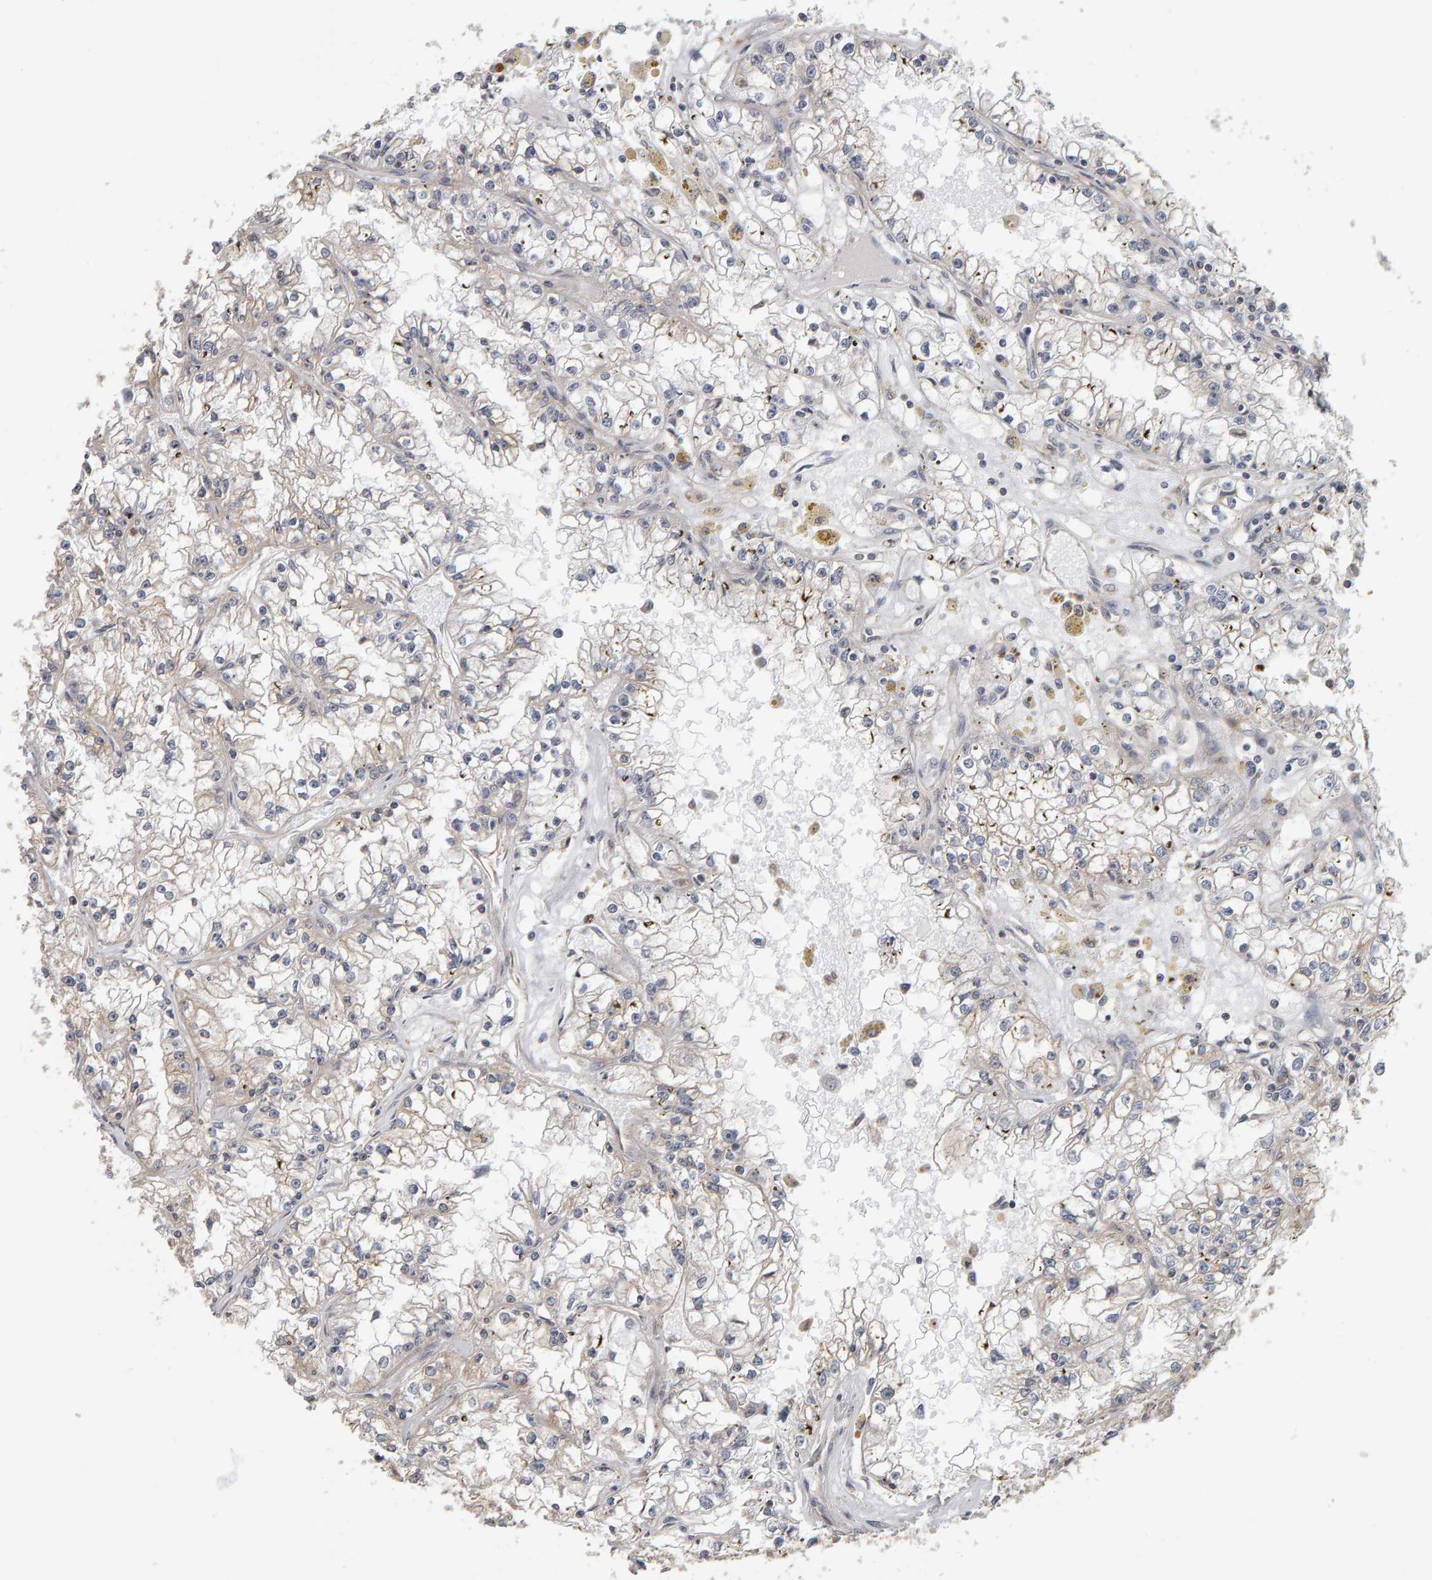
{"staining": {"intensity": "weak", "quantity": "<25%", "location": "cytoplasmic/membranous"}, "tissue": "renal cancer", "cell_type": "Tumor cells", "image_type": "cancer", "snomed": [{"axis": "morphology", "description": "Adenocarcinoma, NOS"}, {"axis": "topography", "description": "Kidney"}], "caption": "Immunohistochemistry (IHC) of human adenocarcinoma (renal) shows no expression in tumor cells.", "gene": "C9orf72", "patient": {"sex": "male", "age": 56}}